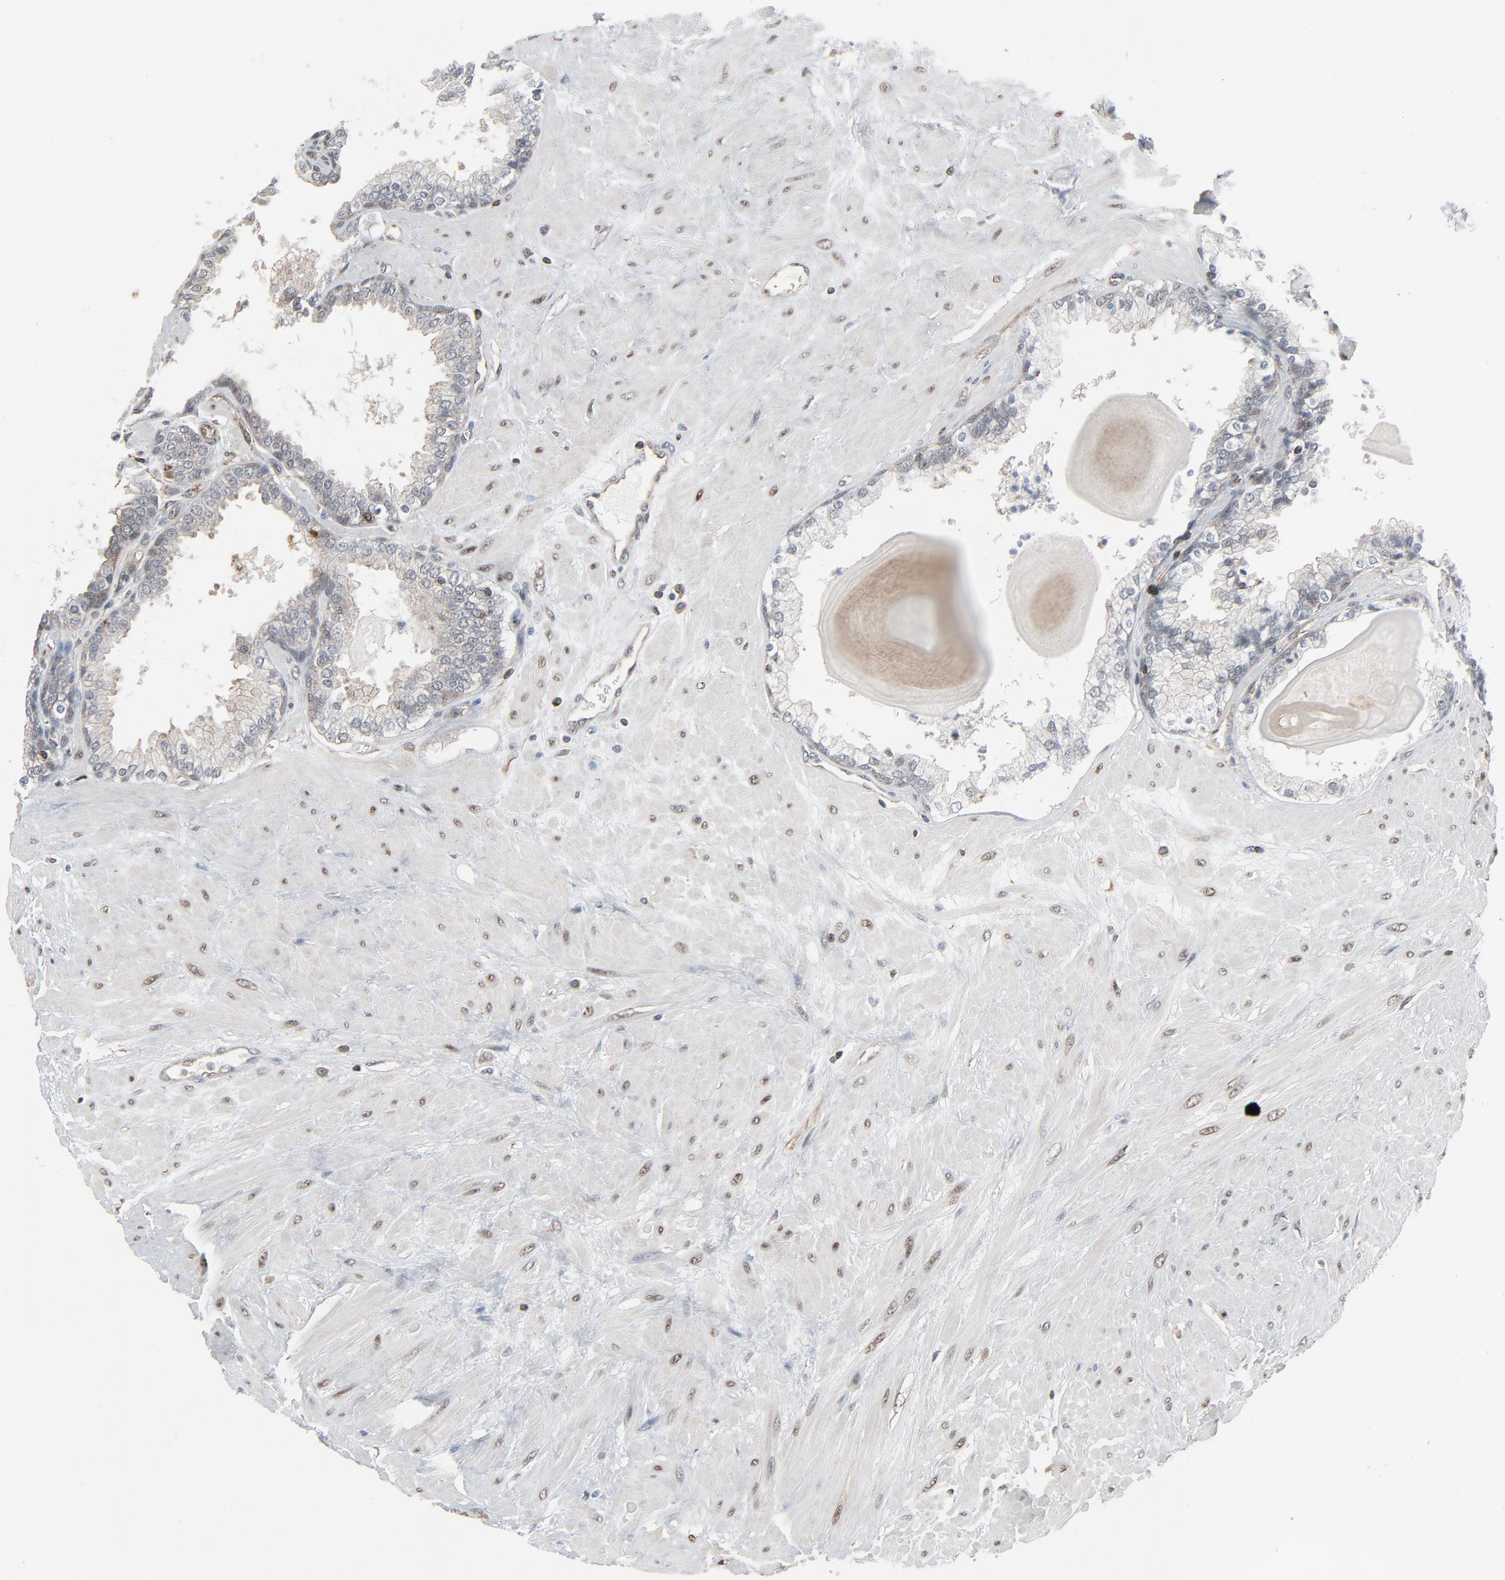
{"staining": {"intensity": "moderate", "quantity": "<25%", "location": "cytoplasmic/membranous"}, "tissue": "prostate", "cell_type": "Glandular cells", "image_type": "normal", "snomed": [{"axis": "morphology", "description": "Normal tissue, NOS"}, {"axis": "topography", "description": "Prostate"}], "caption": "IHC image of unremarkable prostate stained for a protein (brown), which reveals low levels of moderate cytoplasmic/membranous expression in approximately <25% of glandular cells.", "gene": "OPTN", "patient": {"sex": "male", "age": 51}}